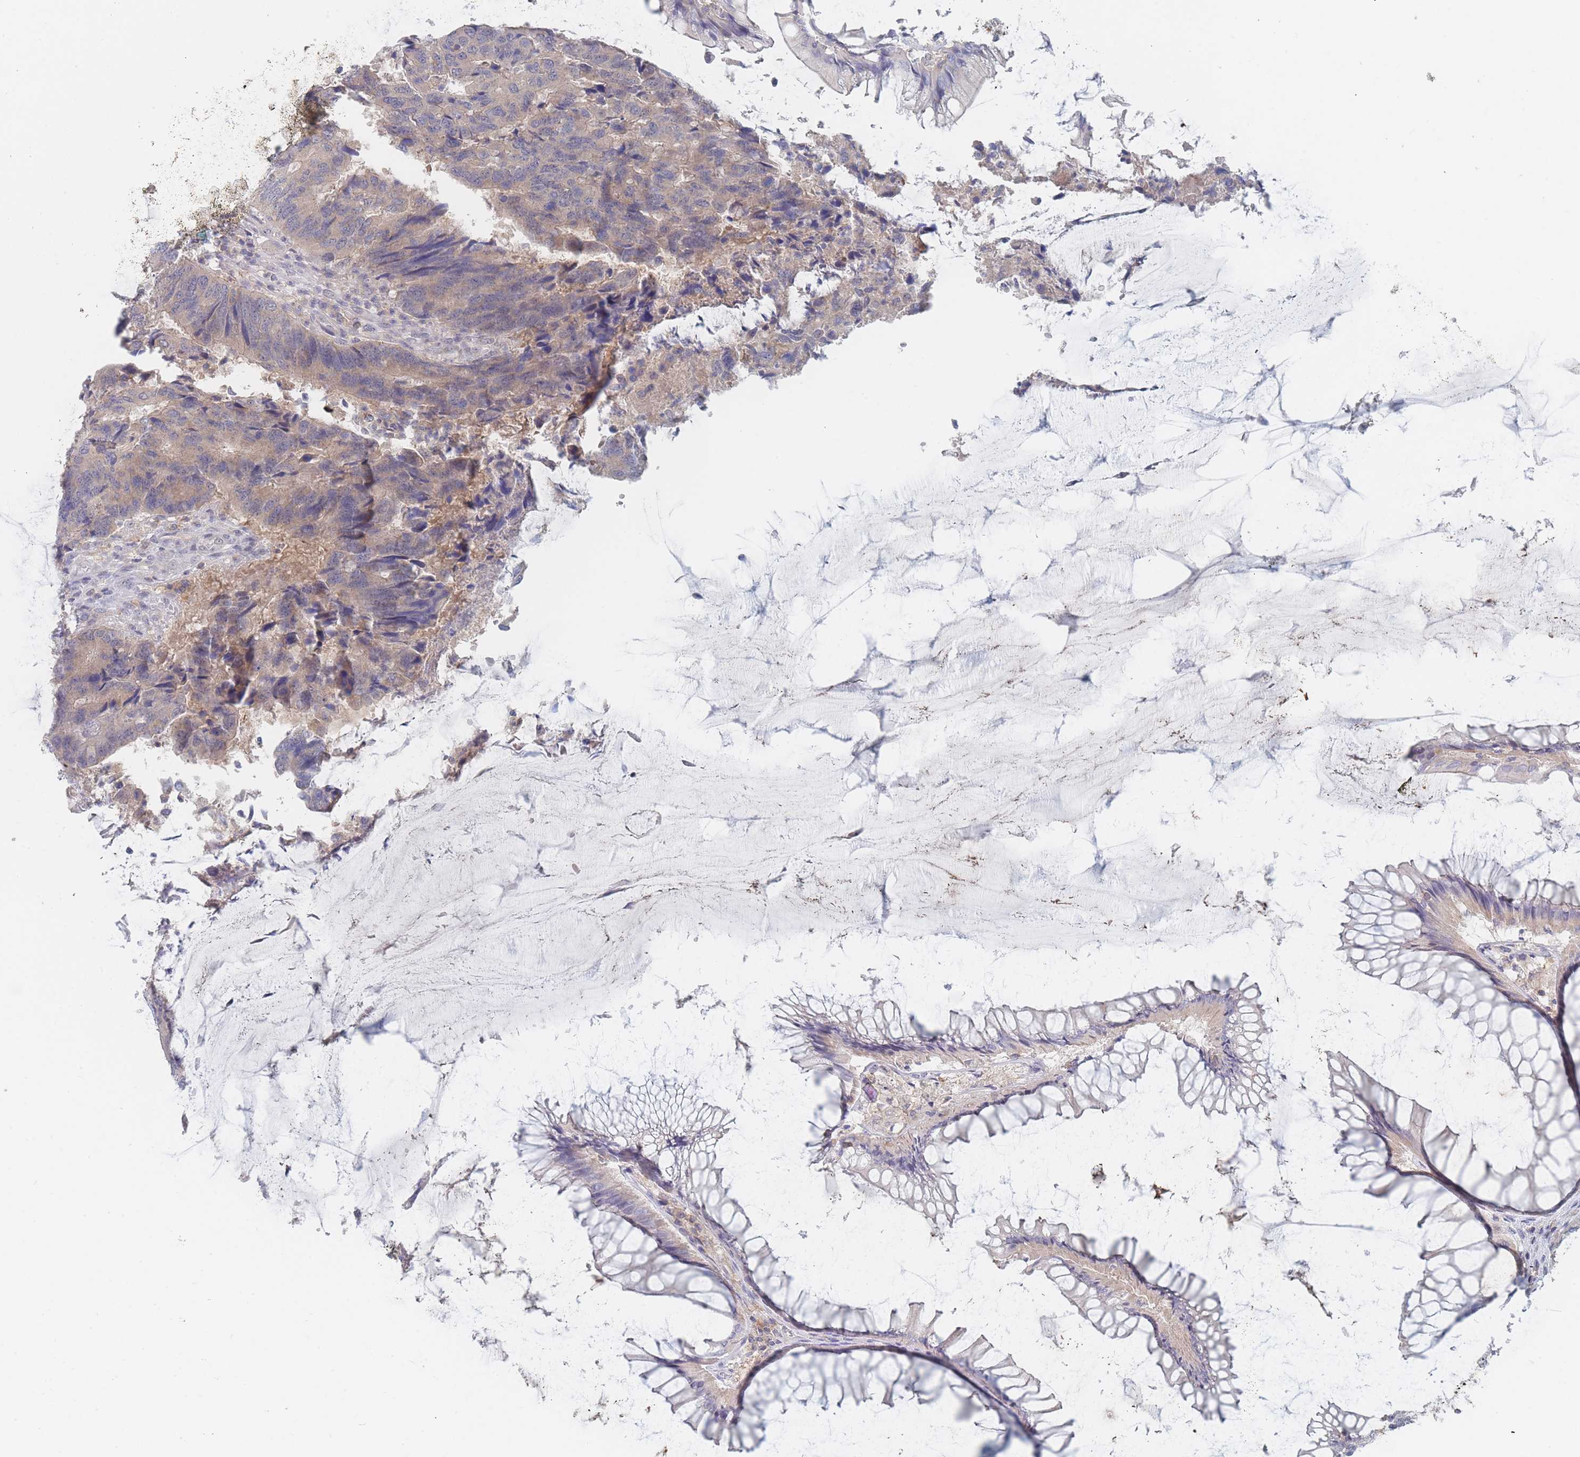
{"staining": {"intensity": "weak", "quantity": ">75%", "location": "cytoplasmic/membranous"}, "tissue": "colorectal cancer", "cell_type": "Tumor cells", "image_type": "cancer", "snomed": [{"axis": "morphology", "description": "Adenocarcinoma, NOS"}, {"axis": "topography", "description": "Colon"}], "caption": "Colorectal cancer stained with immunohistochemistry (IHC) reveals weak cytoplasmic/membranous positivity in about >75% of tumor cells. The protein of interest is stained brown, and the nuclei are stained in blue (DAB IHC with brightfield microscopy, high magnification).", "gene": "PPP6C", "patient": {"sex": "female", "age": 67}}